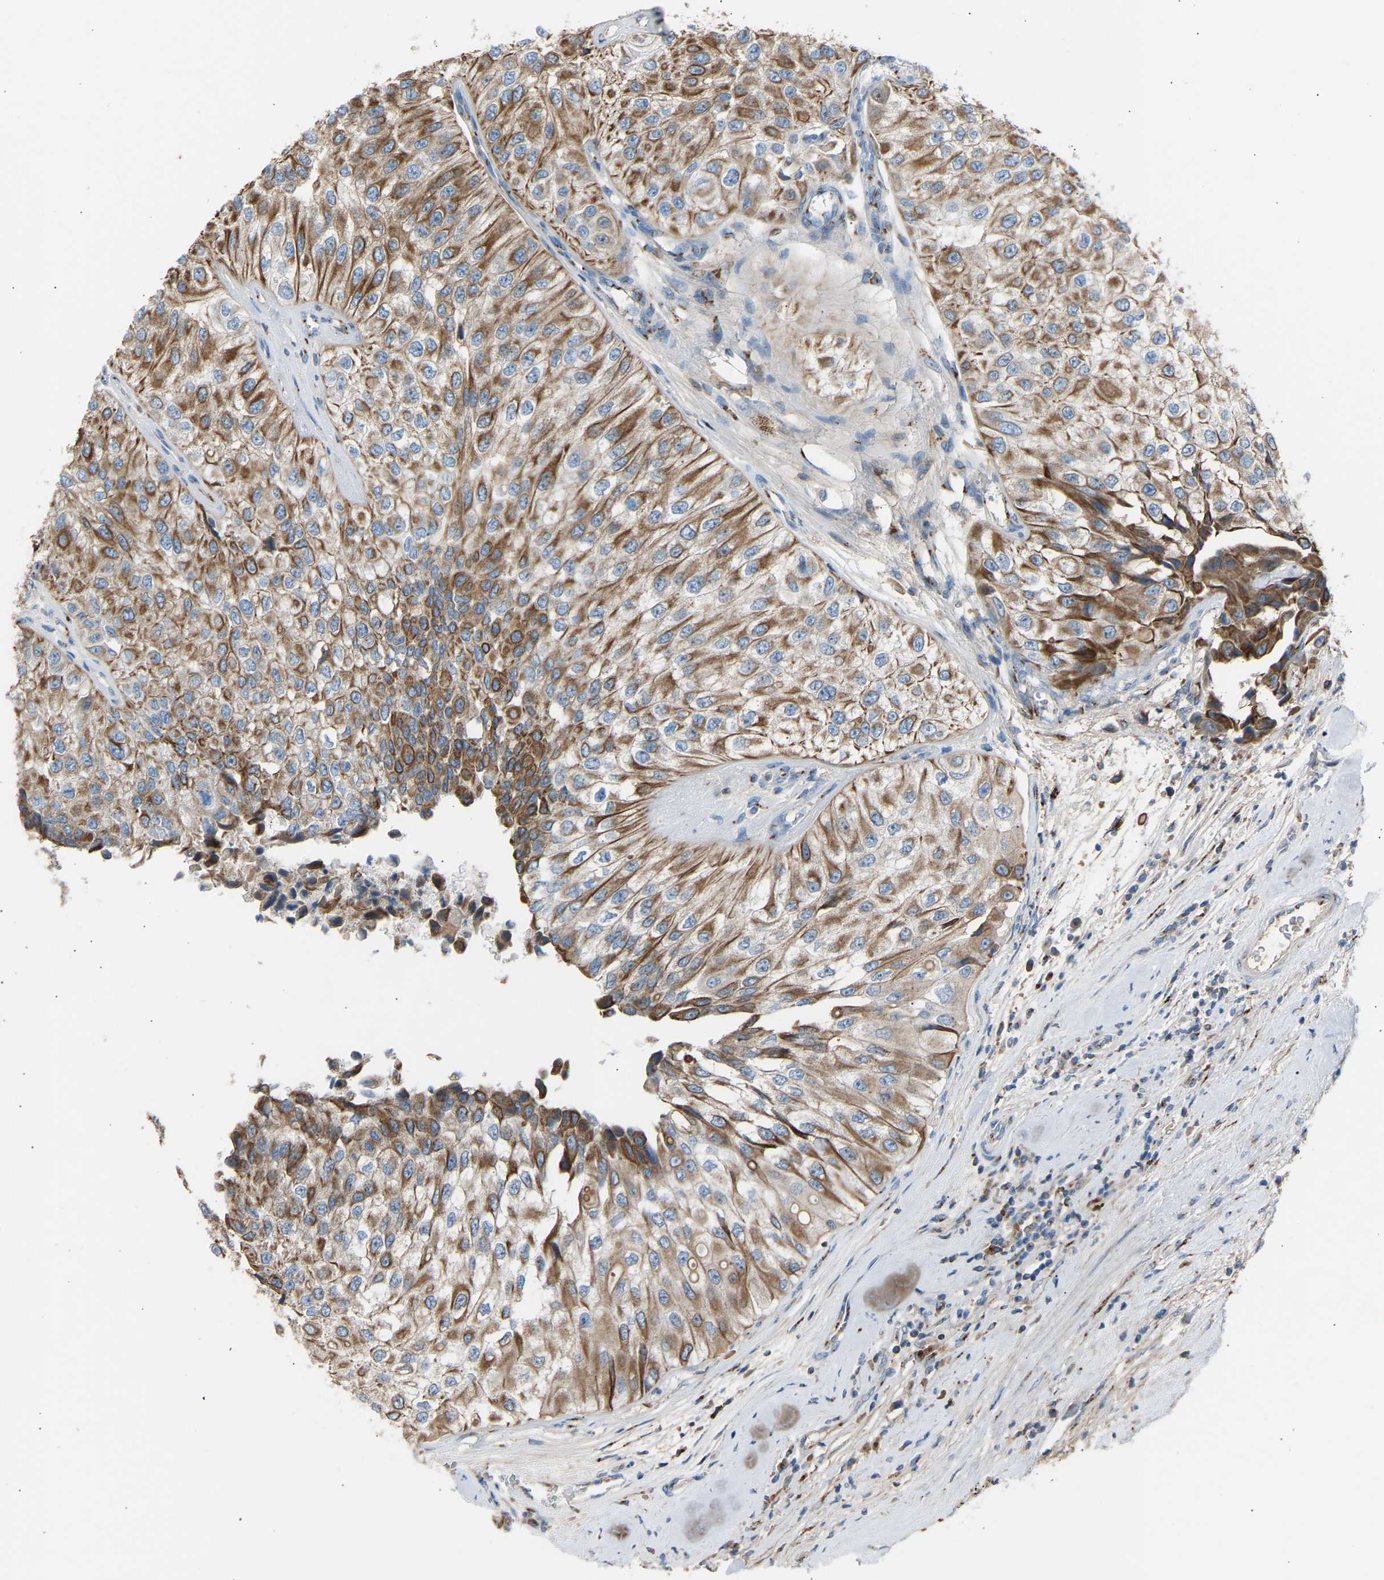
{"staining": {"intensity": "moderate", "quantity": ">75%", "location": "cytoplasmic/membranous"}, "tissue": "urothelial cancer", "cell_type": "Tumor cells", "image_type": "cancer", "snomed": [{"axis": "morphology", "description": "Urothelial carcinoma, High grade"}, {"axis": "topography", "description": "Kidney"}, {"axis": "topography", "description": "Urinary bladder"}], "caption": "Human urothelial carcinoma (high-grade) stained for a protein (brown) reveals moderate cytoplasmic/membranous positive positivity in about >75% of tumor cells.", "gene": "CYREN", "patient": {"sex": "male", "age": 77}}